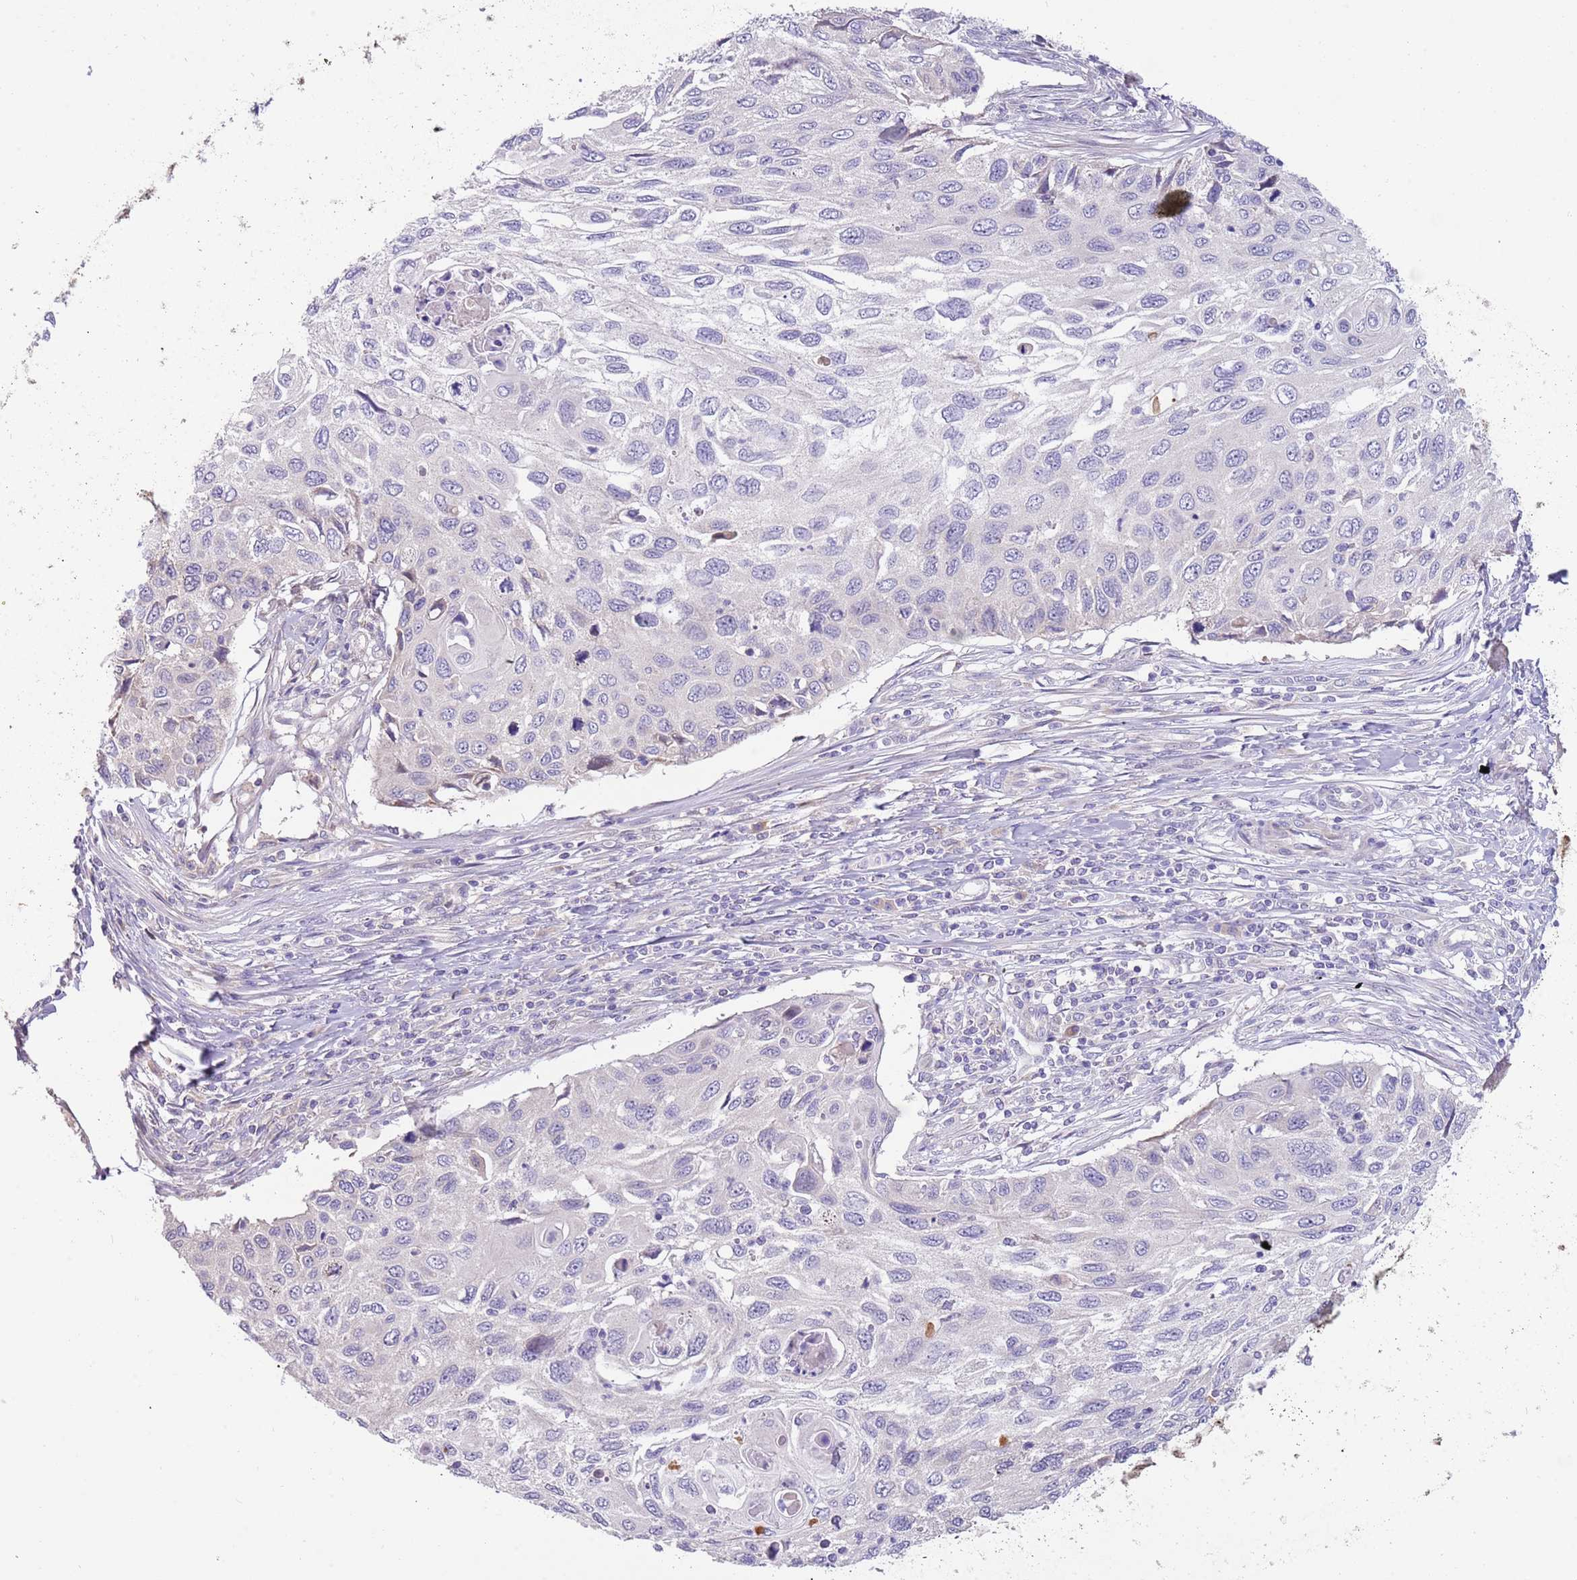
{"staining": {"intensity": "negative", "quantity": "none", "location": "none"}, "tissue": "cervical cancer", "cell_type": "Tumor cells", "image_type": "cancer", "snomed": [{"axis": "morphology", "description": "Squamous cell carcinoma, NOS"}, {"axis": "topography", "description": "Cervix"}], "caption": "An IHC histopathology image of cervical cancer (squamous cell carcinoma) is shown. There is no staining in tumor cells of cervical cancer (squamous cell carcinoma).", "gene": "CABYR", "patient": {"sex": "female", "age": 70}}